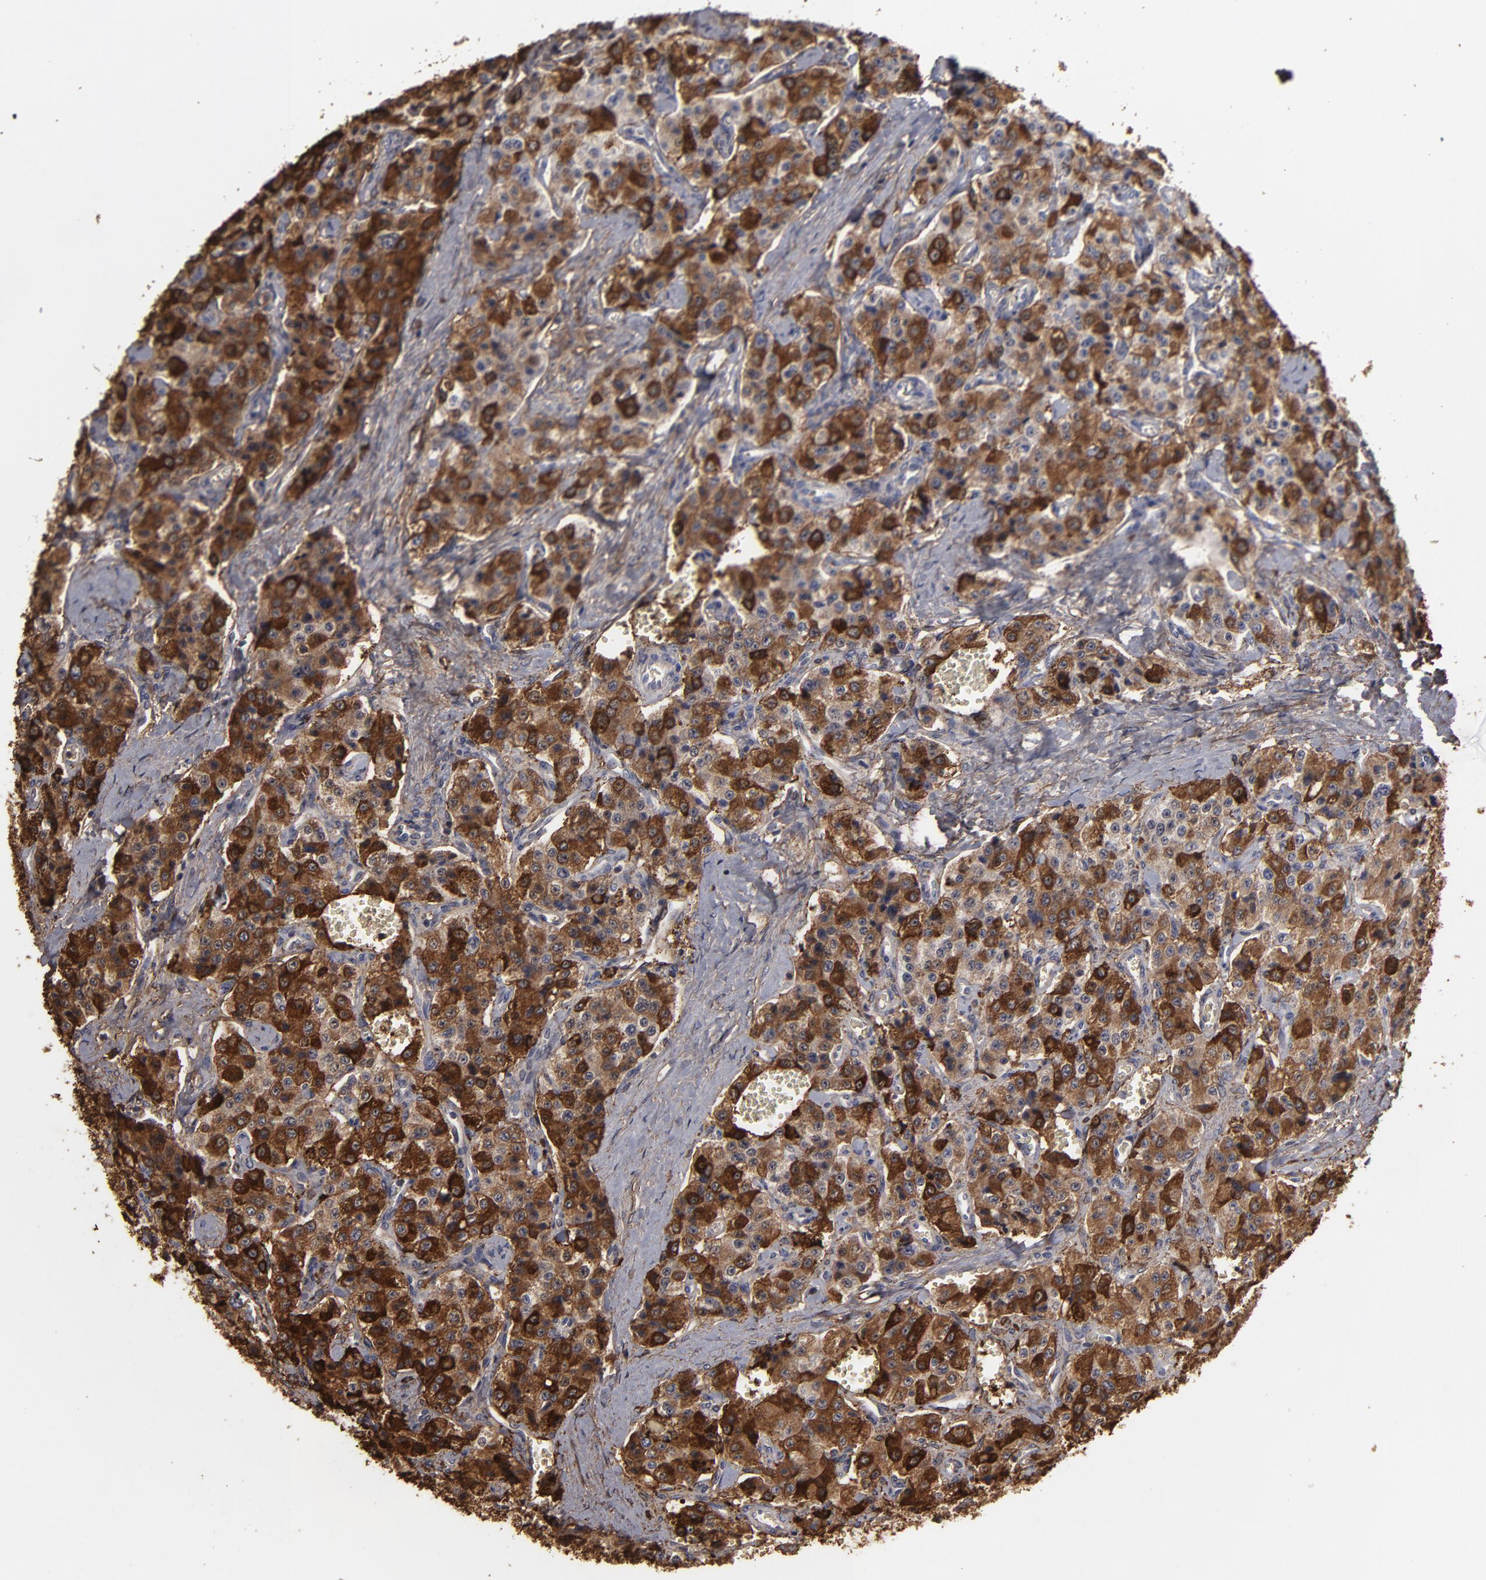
{"staining": {"intensity": "strong", "quantity": ">75%", "location": "cytoplasmic/membranous"}, "tissue": "carcinoid", "cell_type": "Tumor cells", "image_type": "cancer", "snomed": [{"axis": "morphology", "description": "Carcinoid, malignant, NOS"}, {"axis": "topography", "description": "Small intestine"}], "caption": "A high amount of strong cytoplasmic/membranous expression is present in about >75% of tumor cells in carcinoid tissue. (DAB IHC, brown staining for protein, blue staining for nuclei).", "gene": "ODC1", "patient": {"sex": "male", "age": 52}}